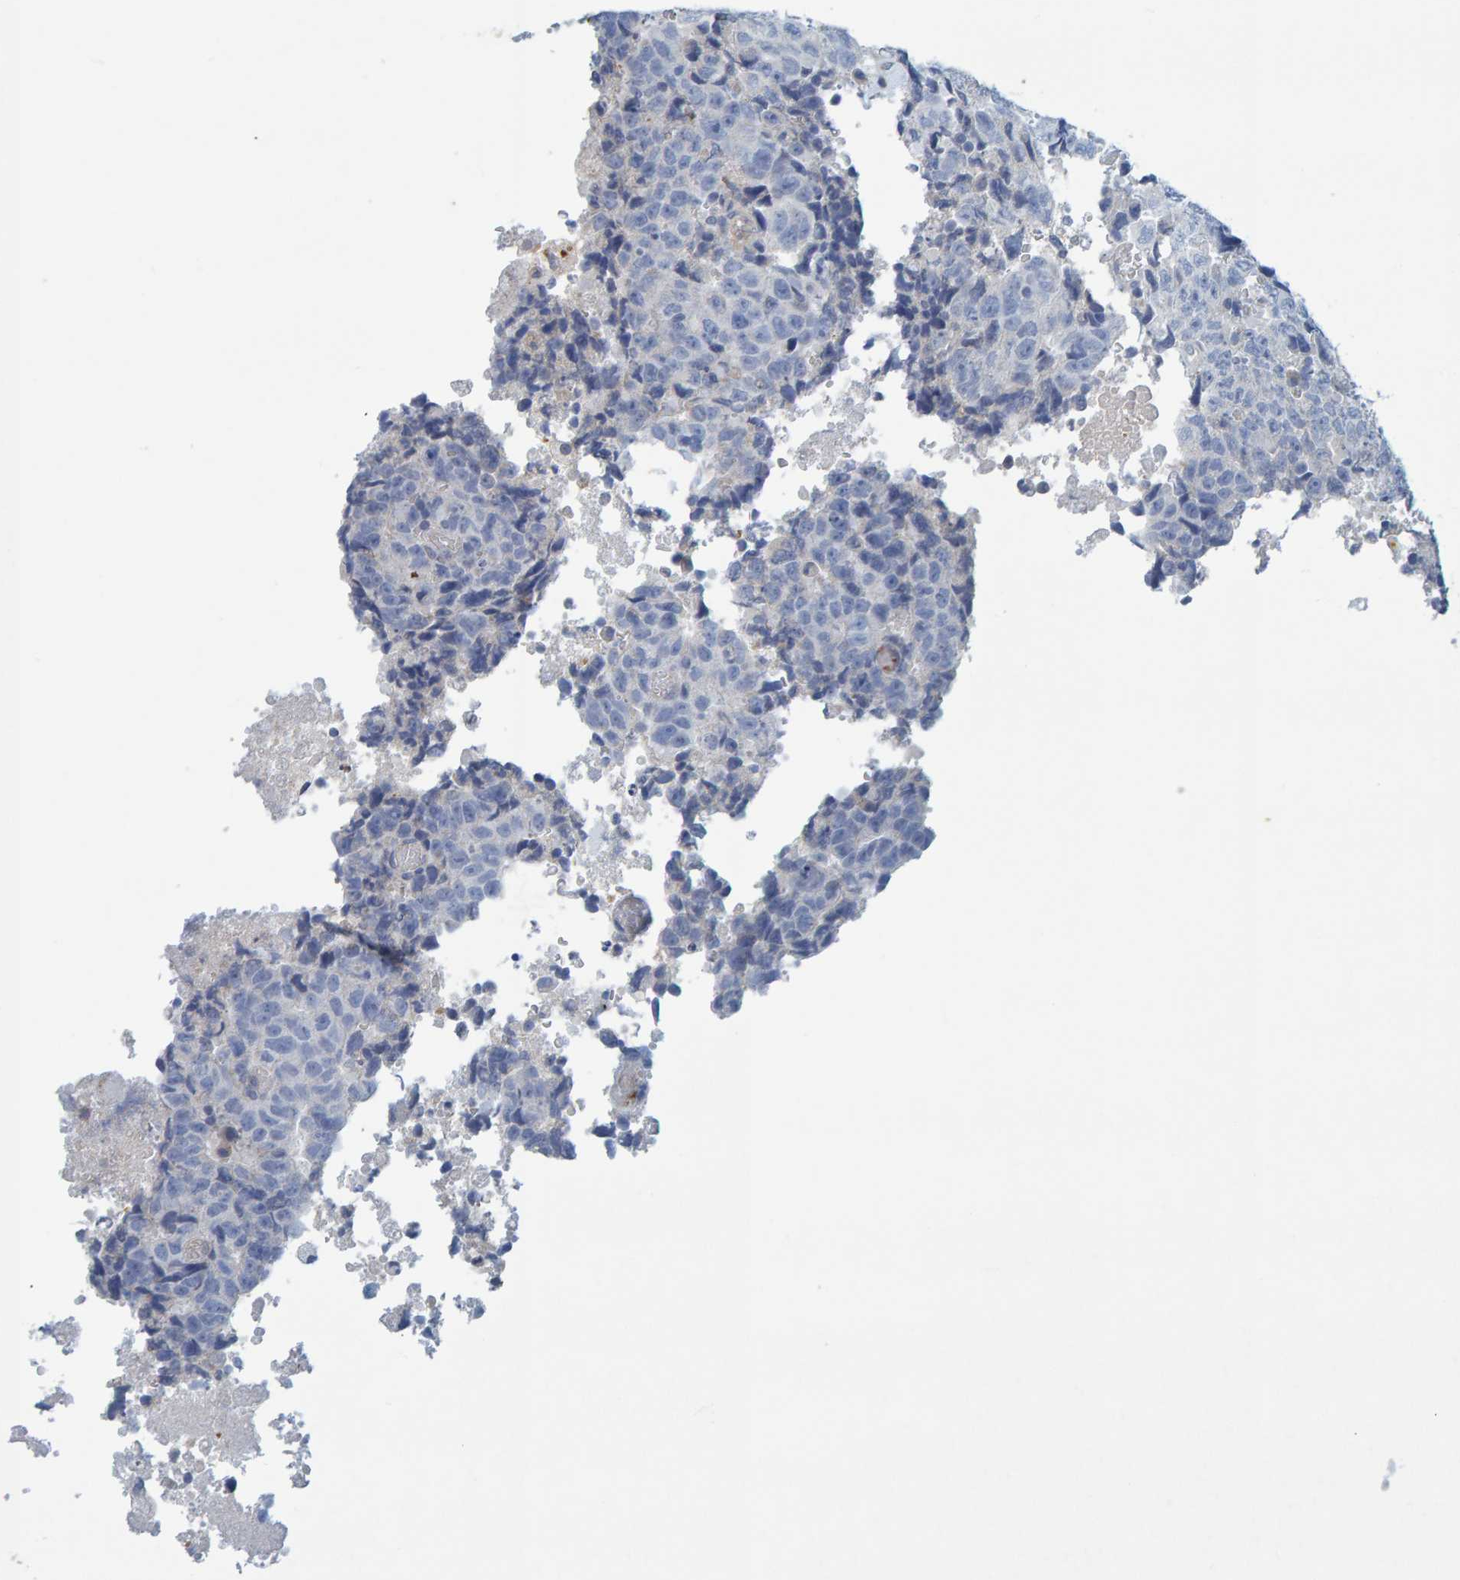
{"staining": {"intensity": "negative", "quantity": "none", "location": "none"}, "tissue": "testis cancer", "cell_type": "Tumor cells", "image_type": "cancer", "snomed": [{"axis": "morphology", "description": "Necrosis, NOS"}, {"axis": "morphology", "description": "Carcinoma, Embryonal, NOS"}, {"axis": "topography", "description": "Testis"}], "caption": "DAB immunohistochemical staining of testis embryonal carcinoma exhibits no significant positivity in tumor cells.", "gene": "ALAD", "patient": {"sex": "male", "age": 19}}